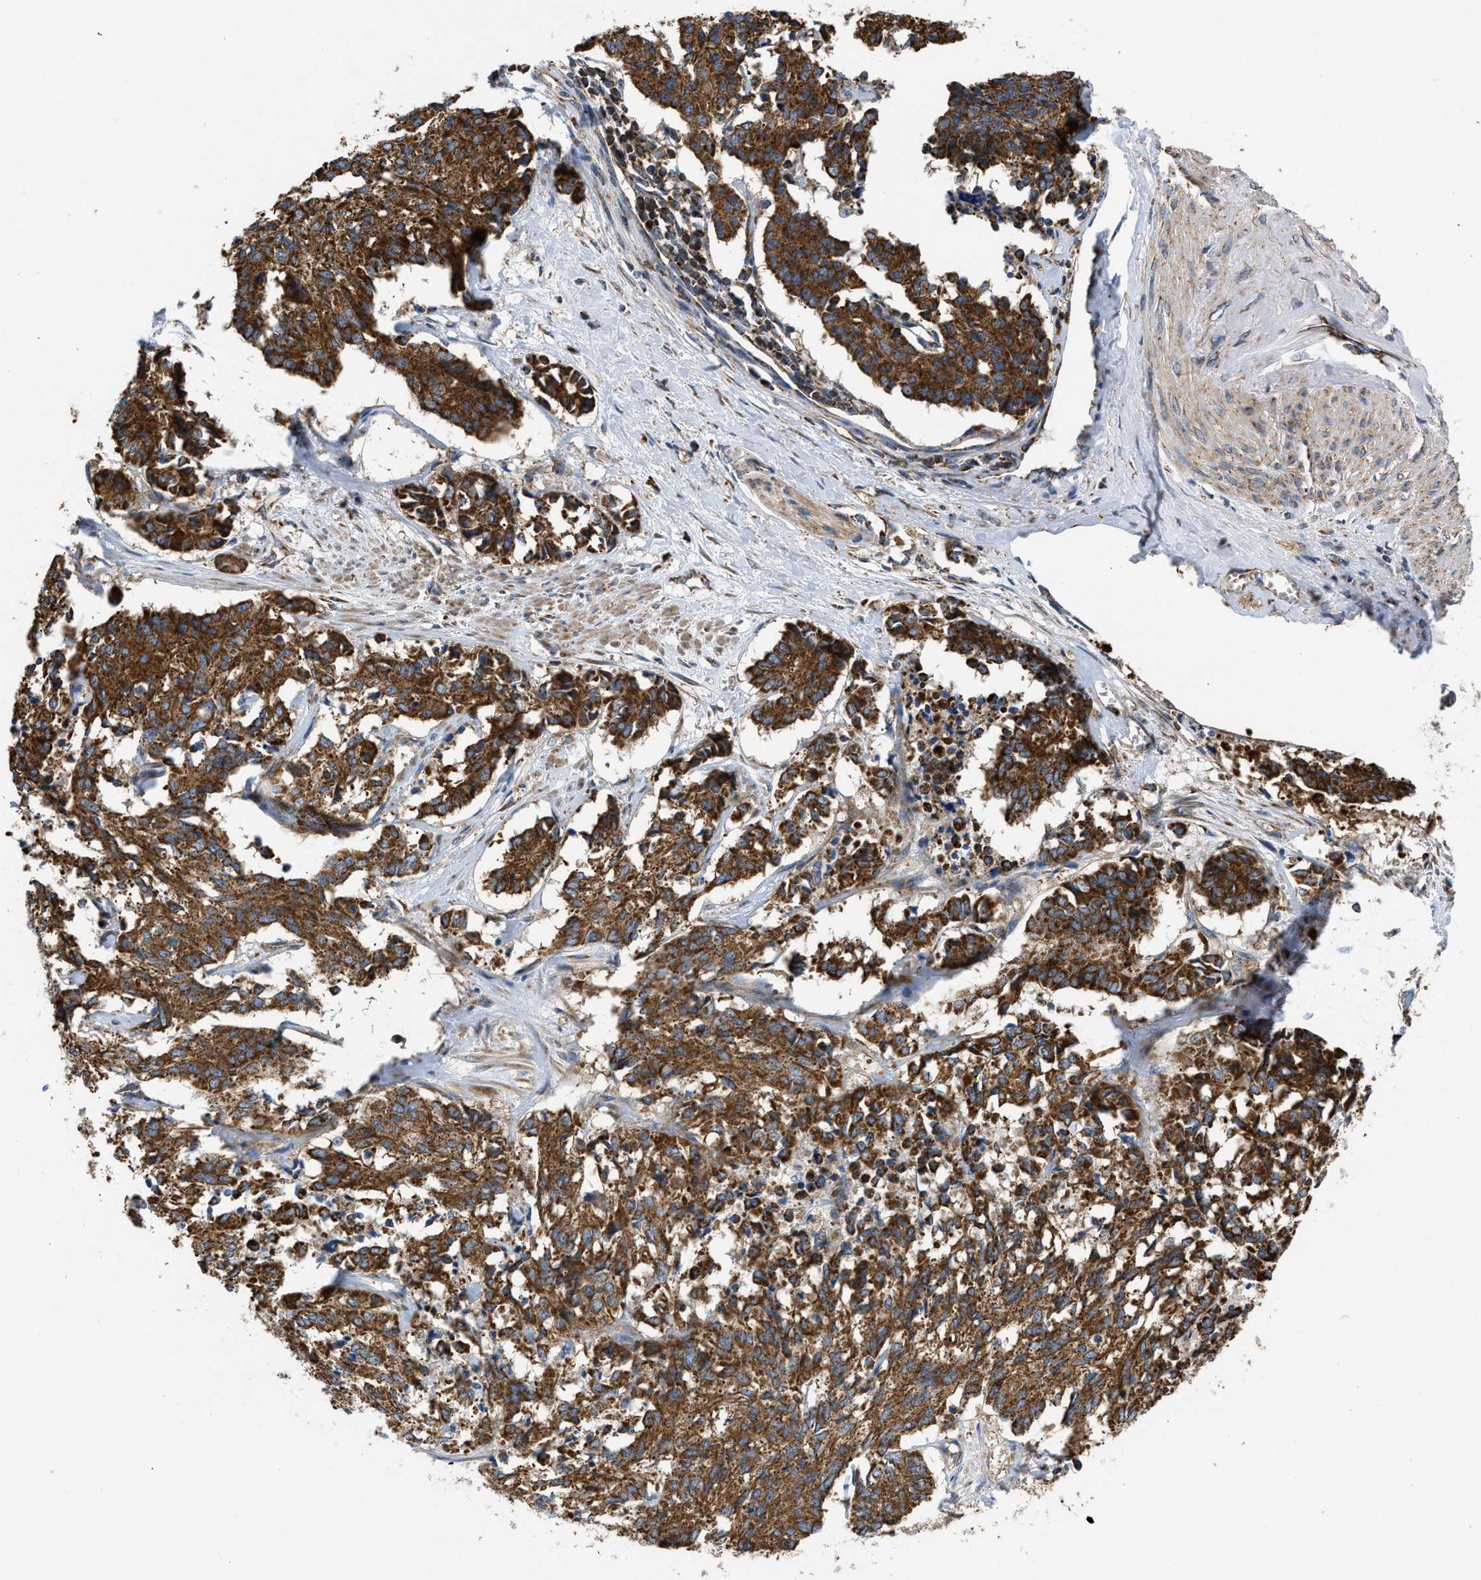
{"staining": {"intensity": "strong", "quantity": ">75%", "location": "cytoplasmic/membranous"}, "tissue": "cervical cancer", "cell_type": "Tumor cells", "image_type": "cancer", "snomed": [{"axis": "morphology", "description": "Squamous cell carcinoma, NOS"}, {"axis": "topography", "description": "Cervix"}], "caption": "Brown immunohistochemical staining in human squamous cell carcinoma (cervical) shows strong cytoplasmic/membranous expression in about >75% of tumor cells.", "gene": "OPTN", "patient": {"sex": "female", "age": 35}}